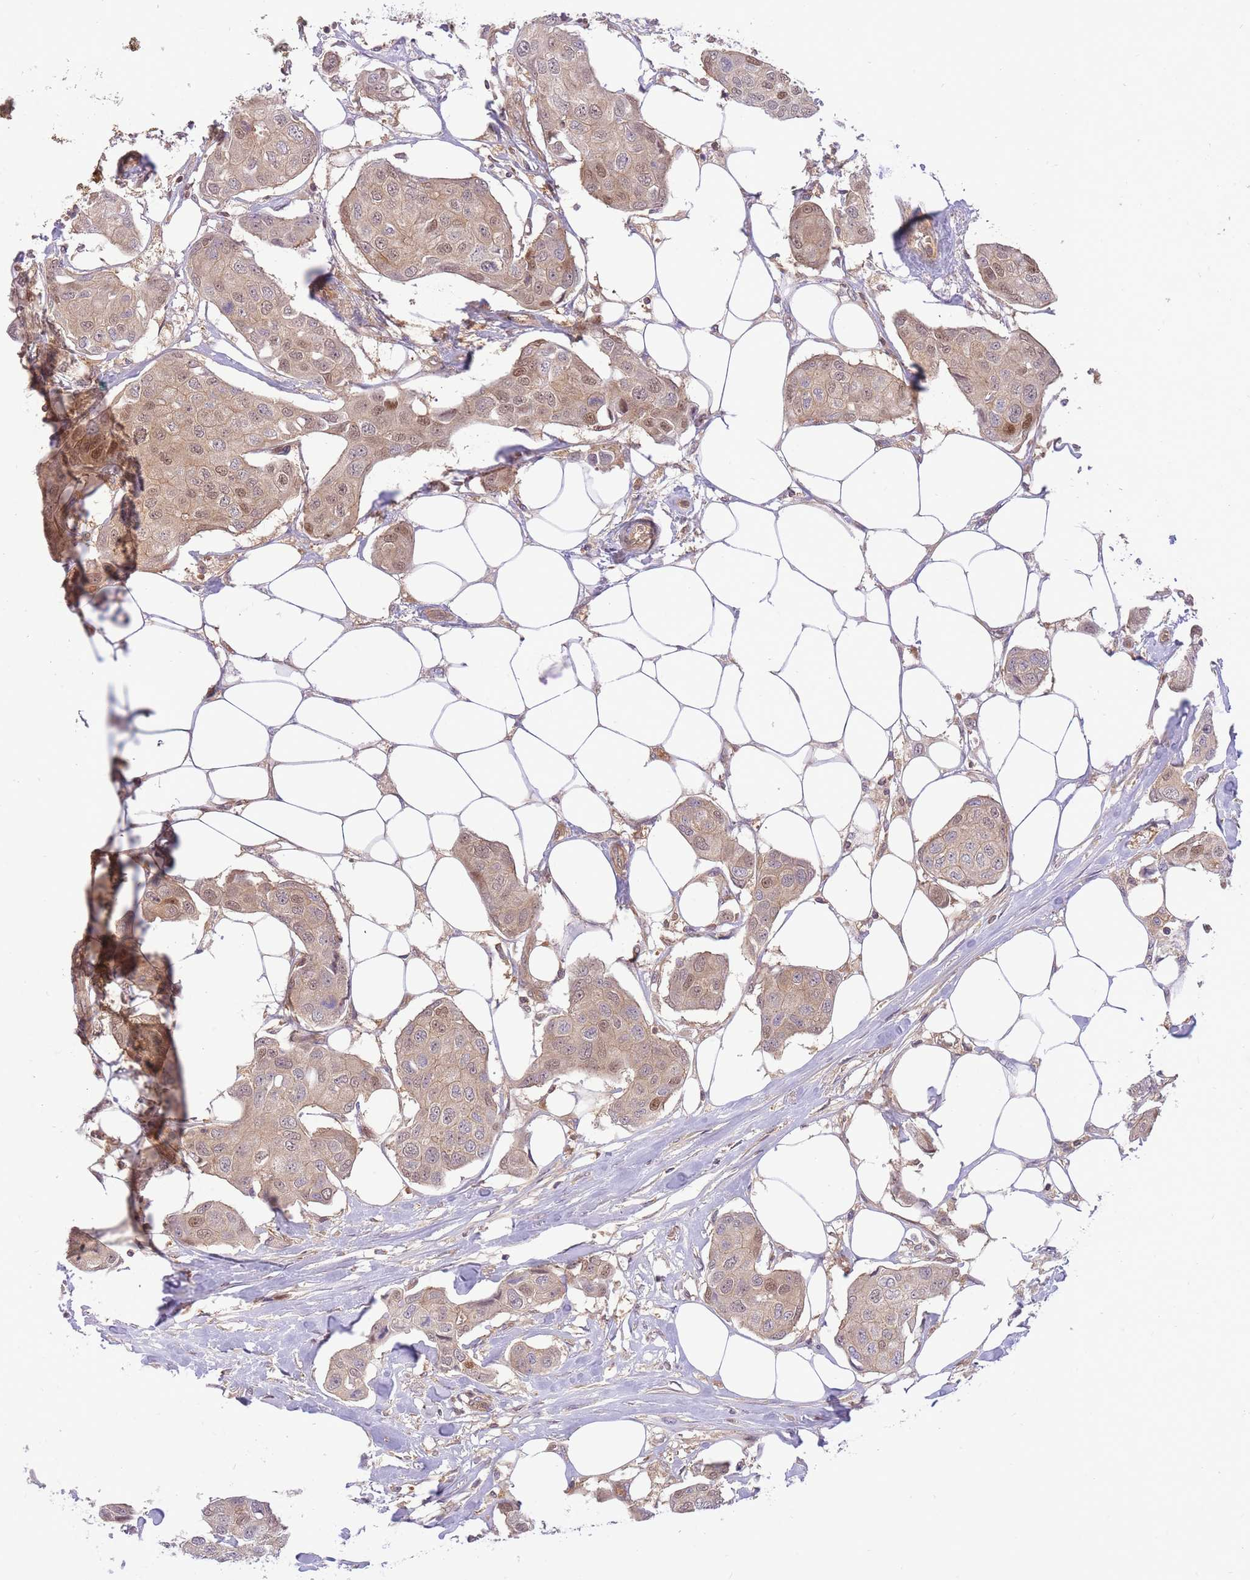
{"staining": {"intensity": "moderate", "quantity": ">75%", "location": "cytoplasmic/membranous,nuclear"}, "tissue": "breast cancer", "cell_type": "Tumor cells", "image_type": "cancer", "snomed": [{"axis": "morphology", "description": "Duct carcinoma"}, {"axis": "topography", "description": "Breast"}, {"axis": "topography", "description": "Lymph node"}], "caption": "Immunohistochemical staining of breast cancer (invasive ductal carcinoma) demonstrates moderate cytoplasmic/membranous and nuclear protein positivity in approximately >75% of tumor cells.", "gene": "PREP", "patient": {"sex": "female", "age": 80}}